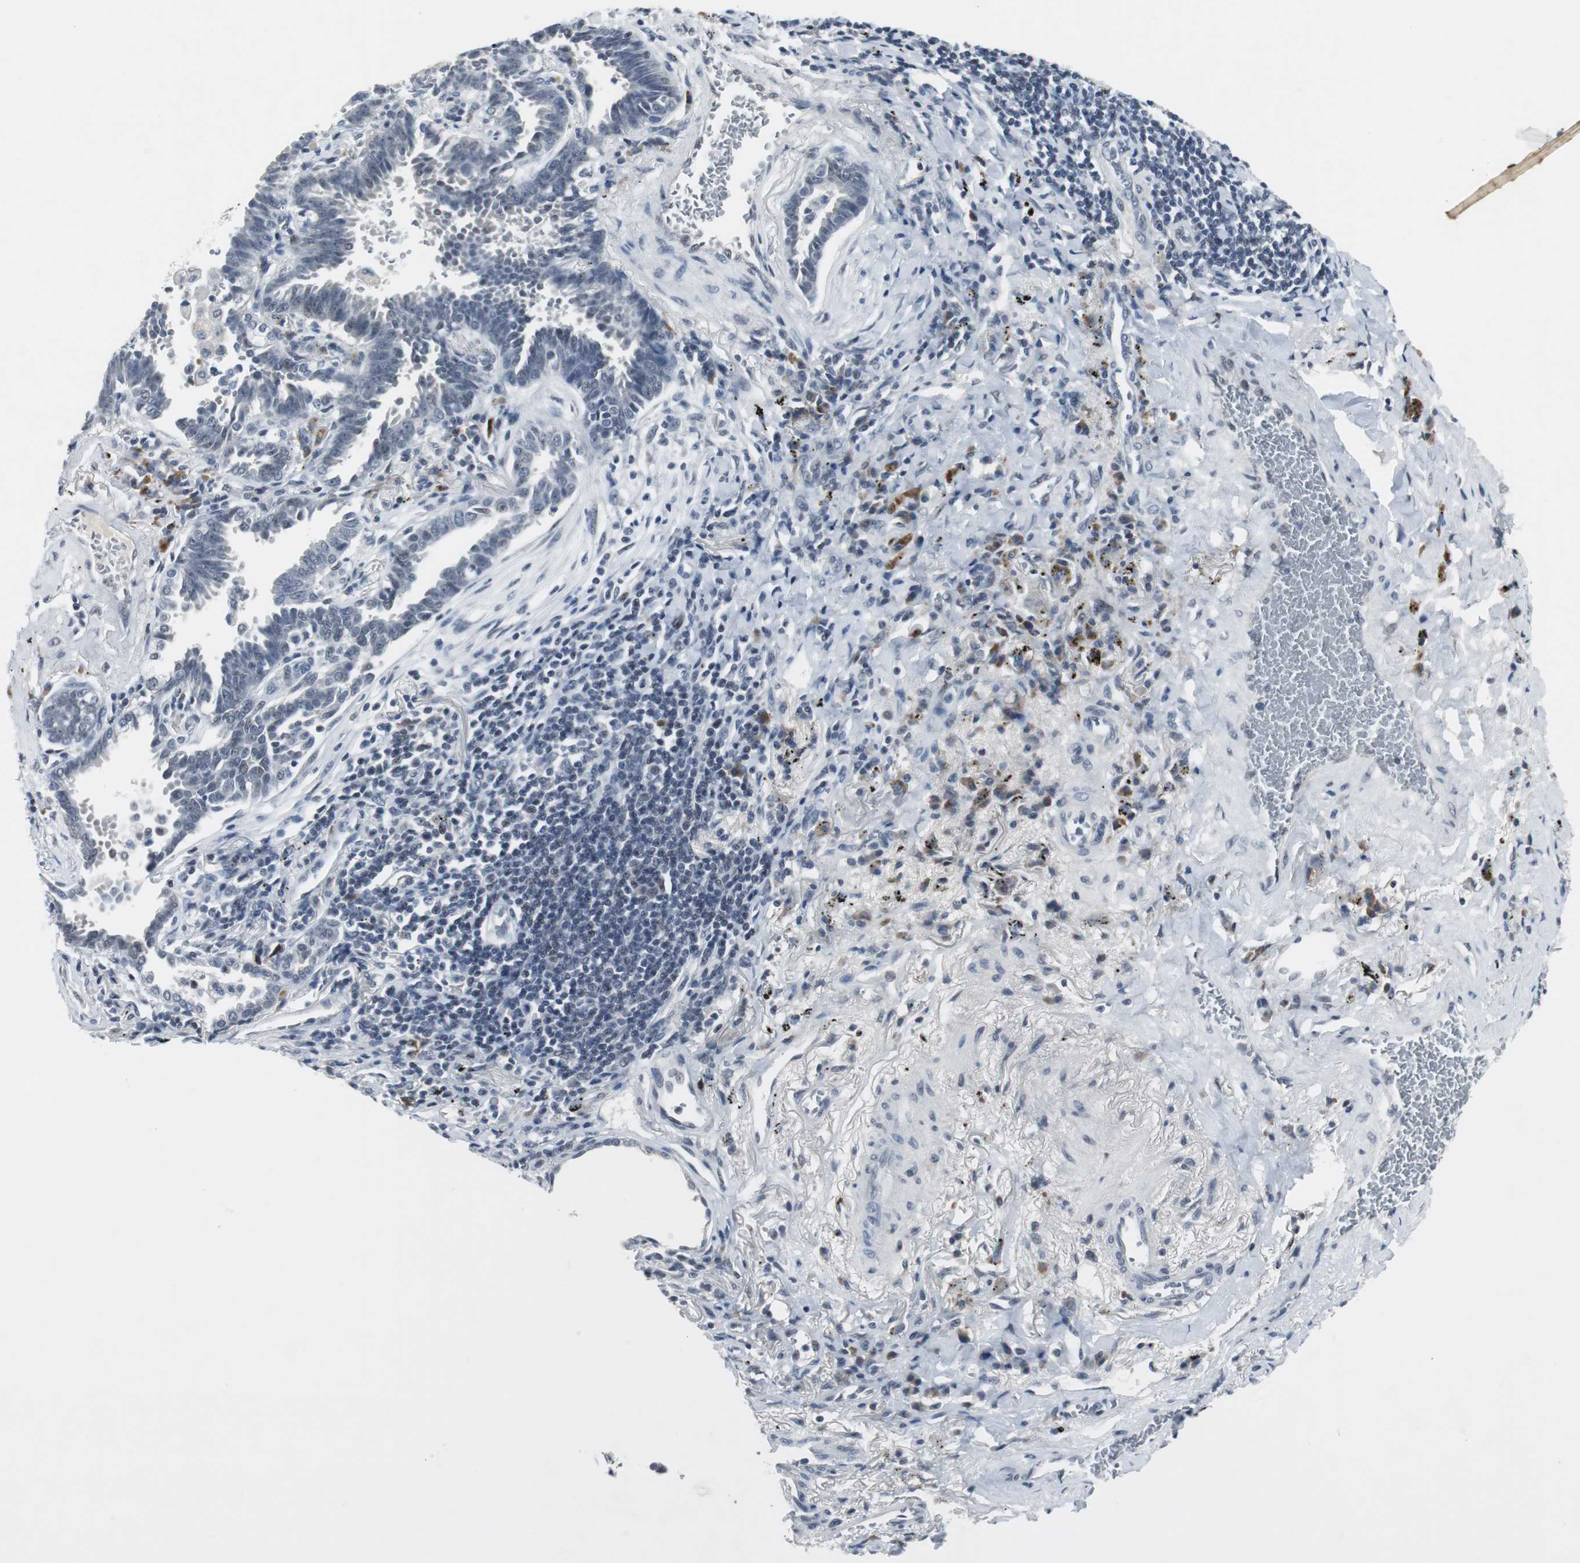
{"staining": {"intensity": "negative", "quantity": "none", "location": "none"}, "tissue": "lung cancer", "cell_type": "Tumor cells", "image_type": "cancer", "snomed": [{"axis": "morphology", "description": "Adenocarcinoma, NOS"}, {"axis": "topography", "description": "Lung"}], "caption": "This image is of lung cancer stained with immunohistochemistry to label a protein in brown with the nuclei are counter-stained blue. There is no expression in tumor cells. Brightfield microscopy of IHC stained with DAB (brown) and hematoxylin (blue), captured at high magnification.", "gene": "ELK1", "patient": {"sex": "female", "age": 64}}